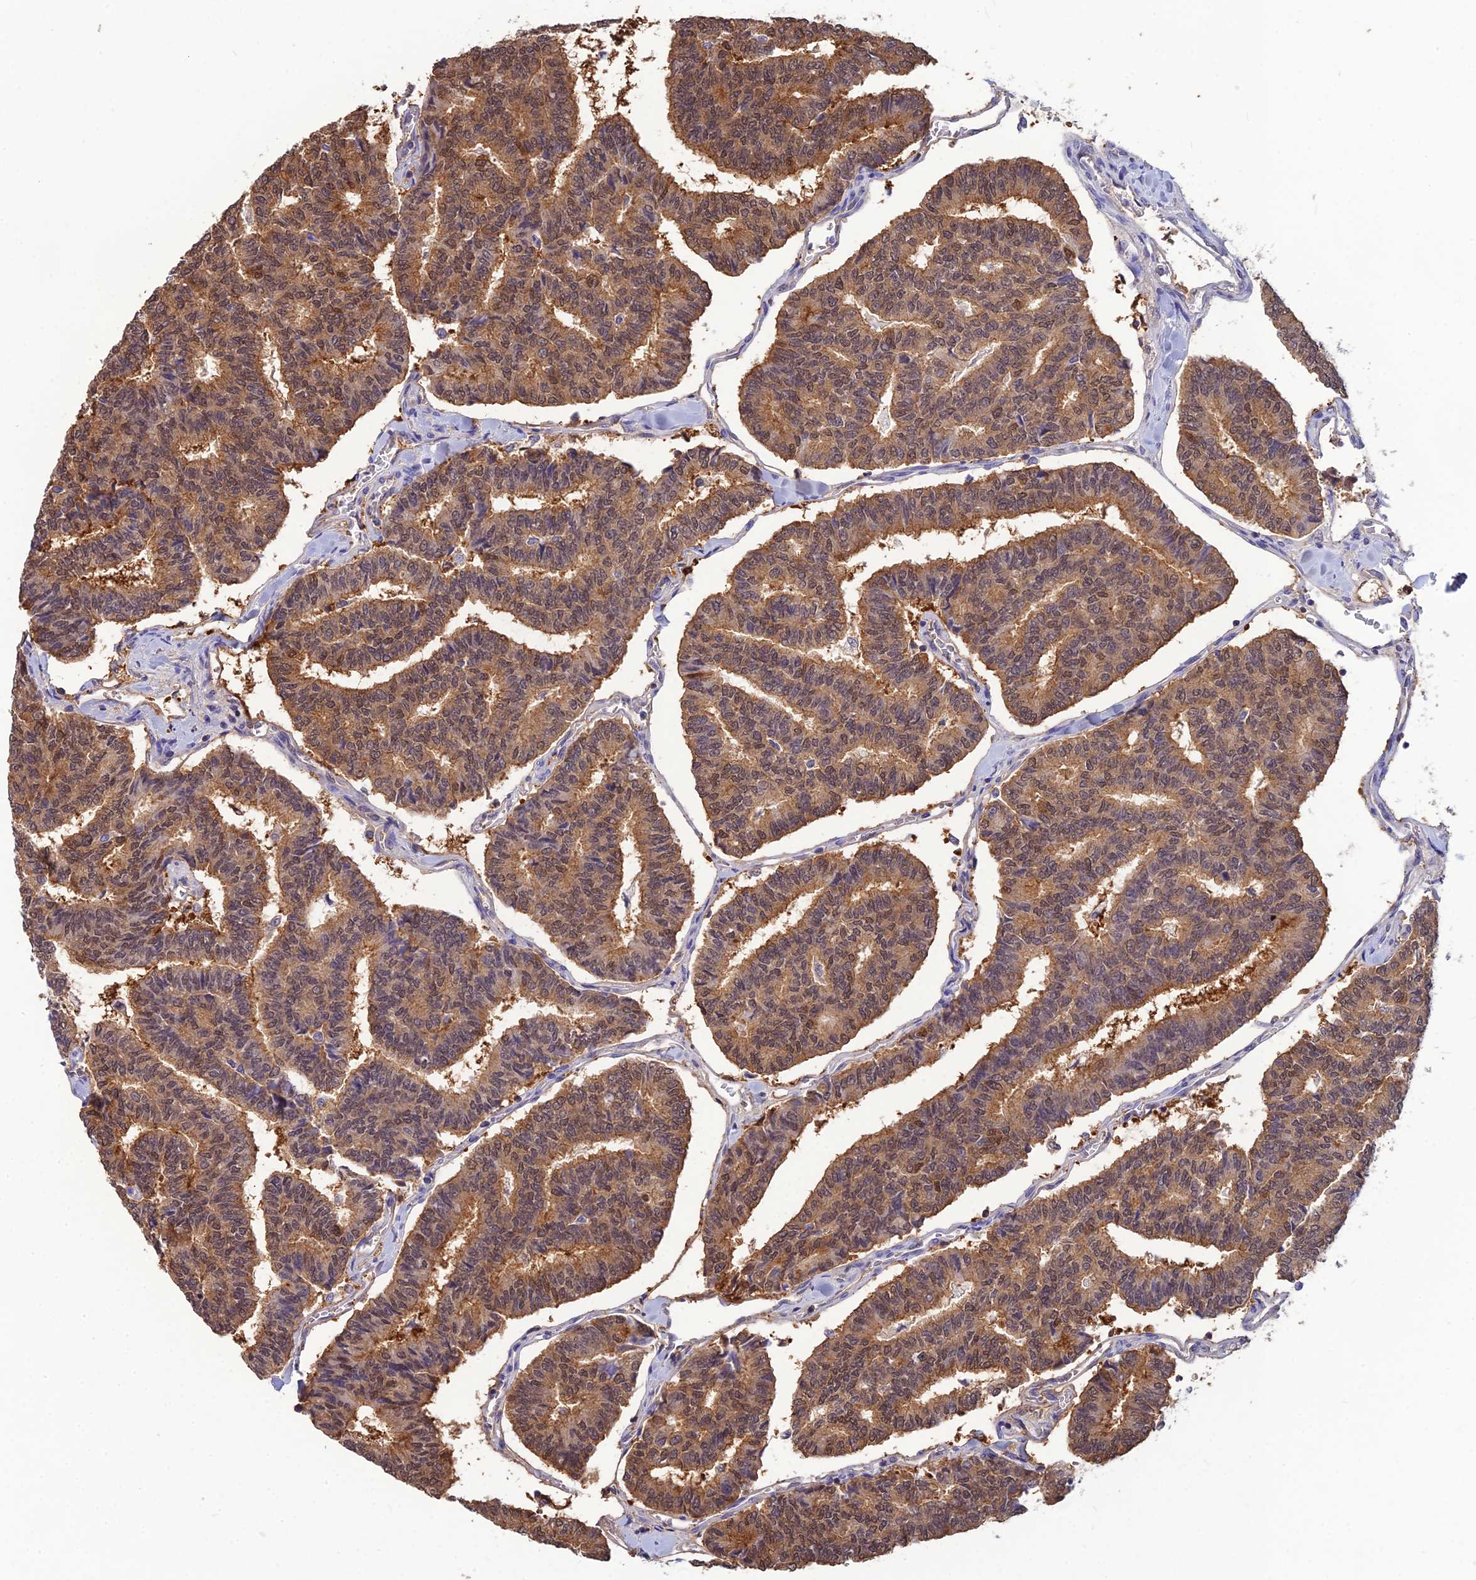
{"staining": {"intensity": "moderate", "quantity": ">75%", "location": "cytoplasmic/membranous,nuclear"}, "tissue": "thyroid cancer", "cell_type": "Tumor cells", "image_type": "cancer", "snomed": [{"axis": "morphology", "description": "Papillary adenocarcinoma, NOS"}, {"axis": "topography", "description": "Thyroid gland"}], "caption": "The photomicrograph reveals a brown stain indicating the presence of a protein in the cytoplasmic/membranous and nuclear of tumor cells in thyroid cancer.", "gene": "HINT1", "patient": {"sex": "female", "age": 35}}